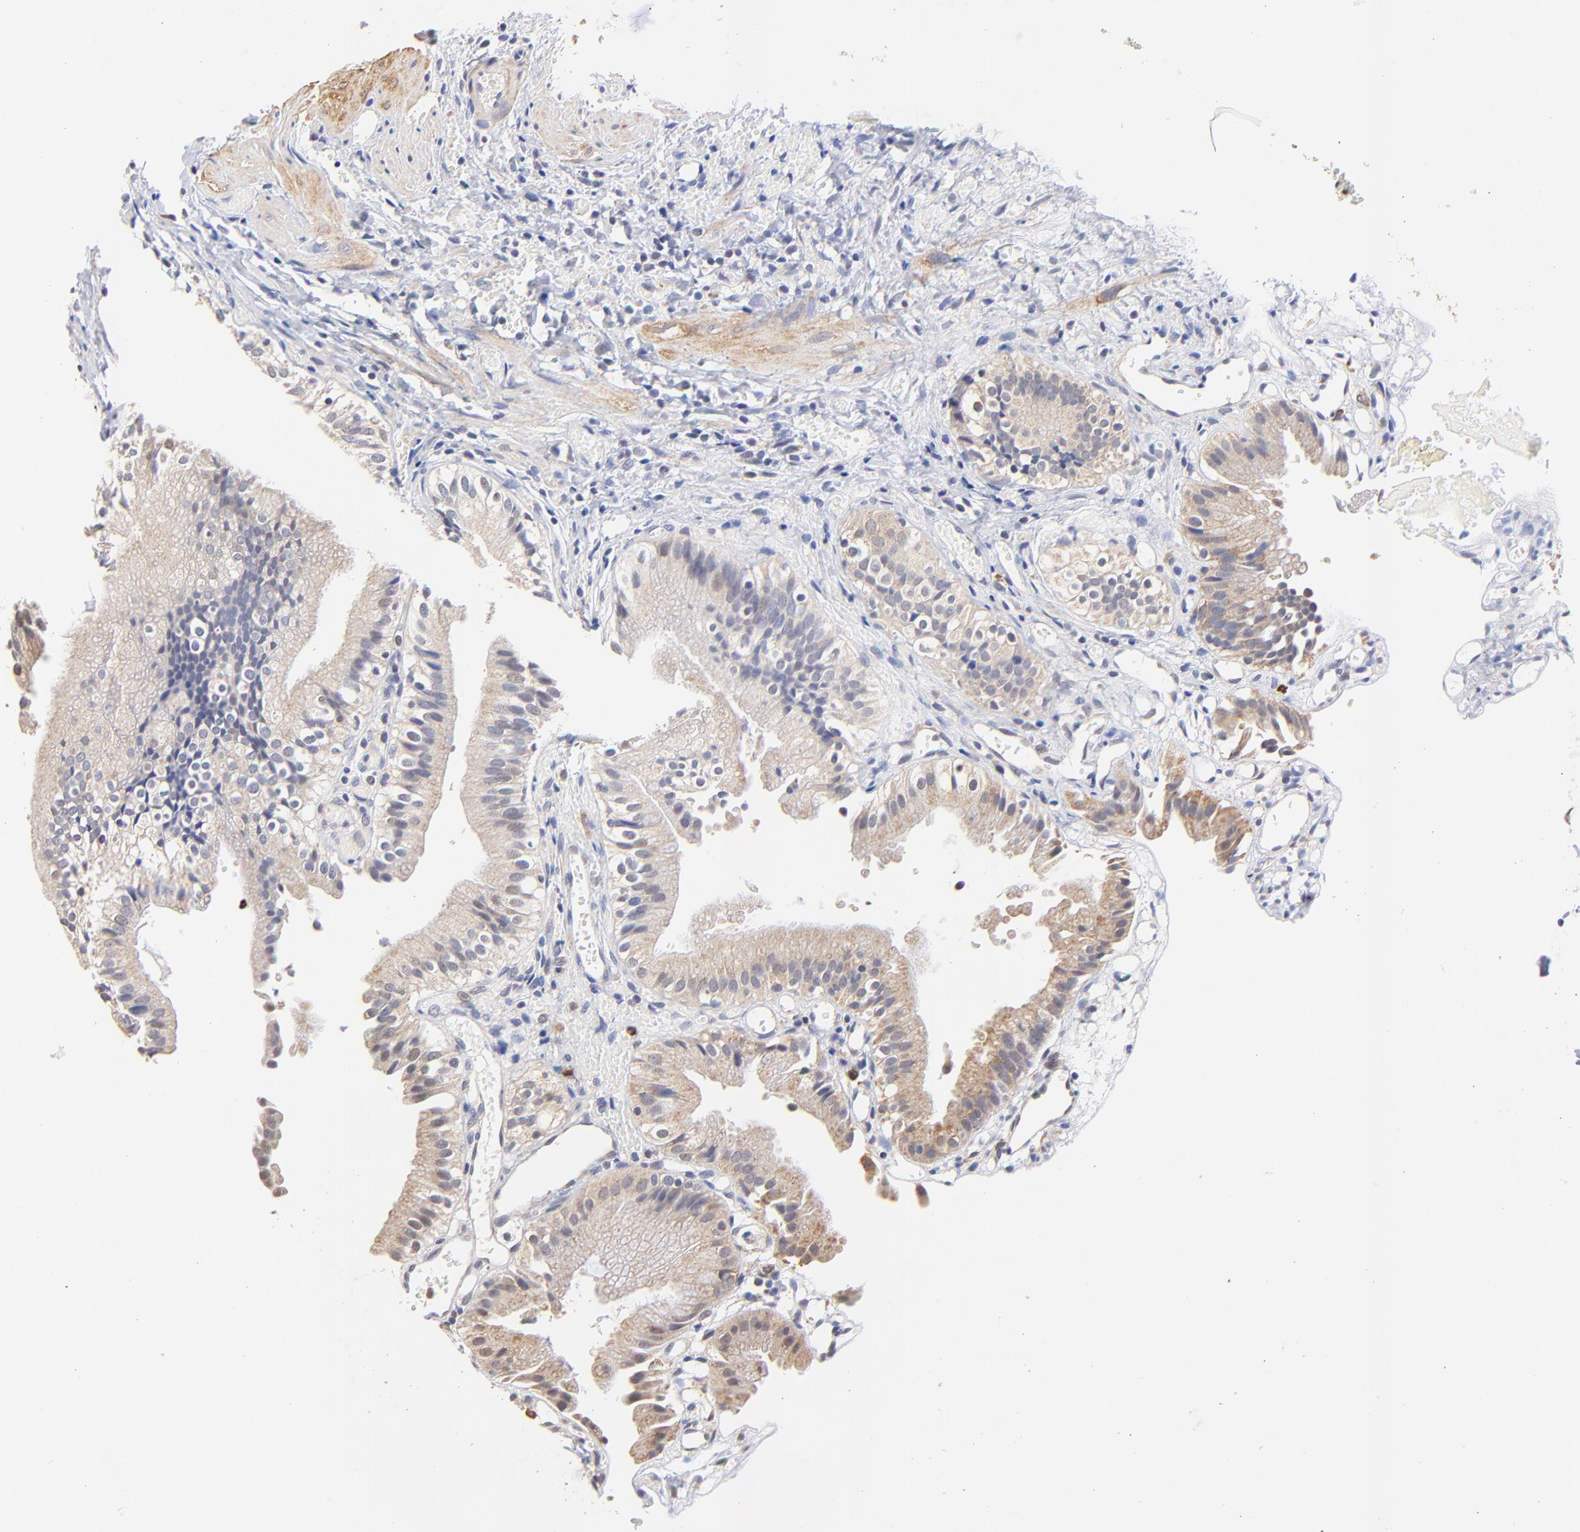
{"staining": {"intensity": "weak", "quantity": ">75%", "location": "cytoplasmic/membranous"}, "tissue": "gallbladder", "cell_type": "Glandular cells", "image_type": "normal", "snomed": [{"axis": "morphology", "description": "Normal tissue, NOS"}, {"axis": "topography", "description": "Gallbladder"}], "caption": "Protein expression by immunohistochemistry demonstrates weak cytoplasmic/membranous expression in approximately >75% of glandular cells in unremarkable gallbladder.", "gene": "BBOF1", "patient": {"sex": "male", "age": 65}}